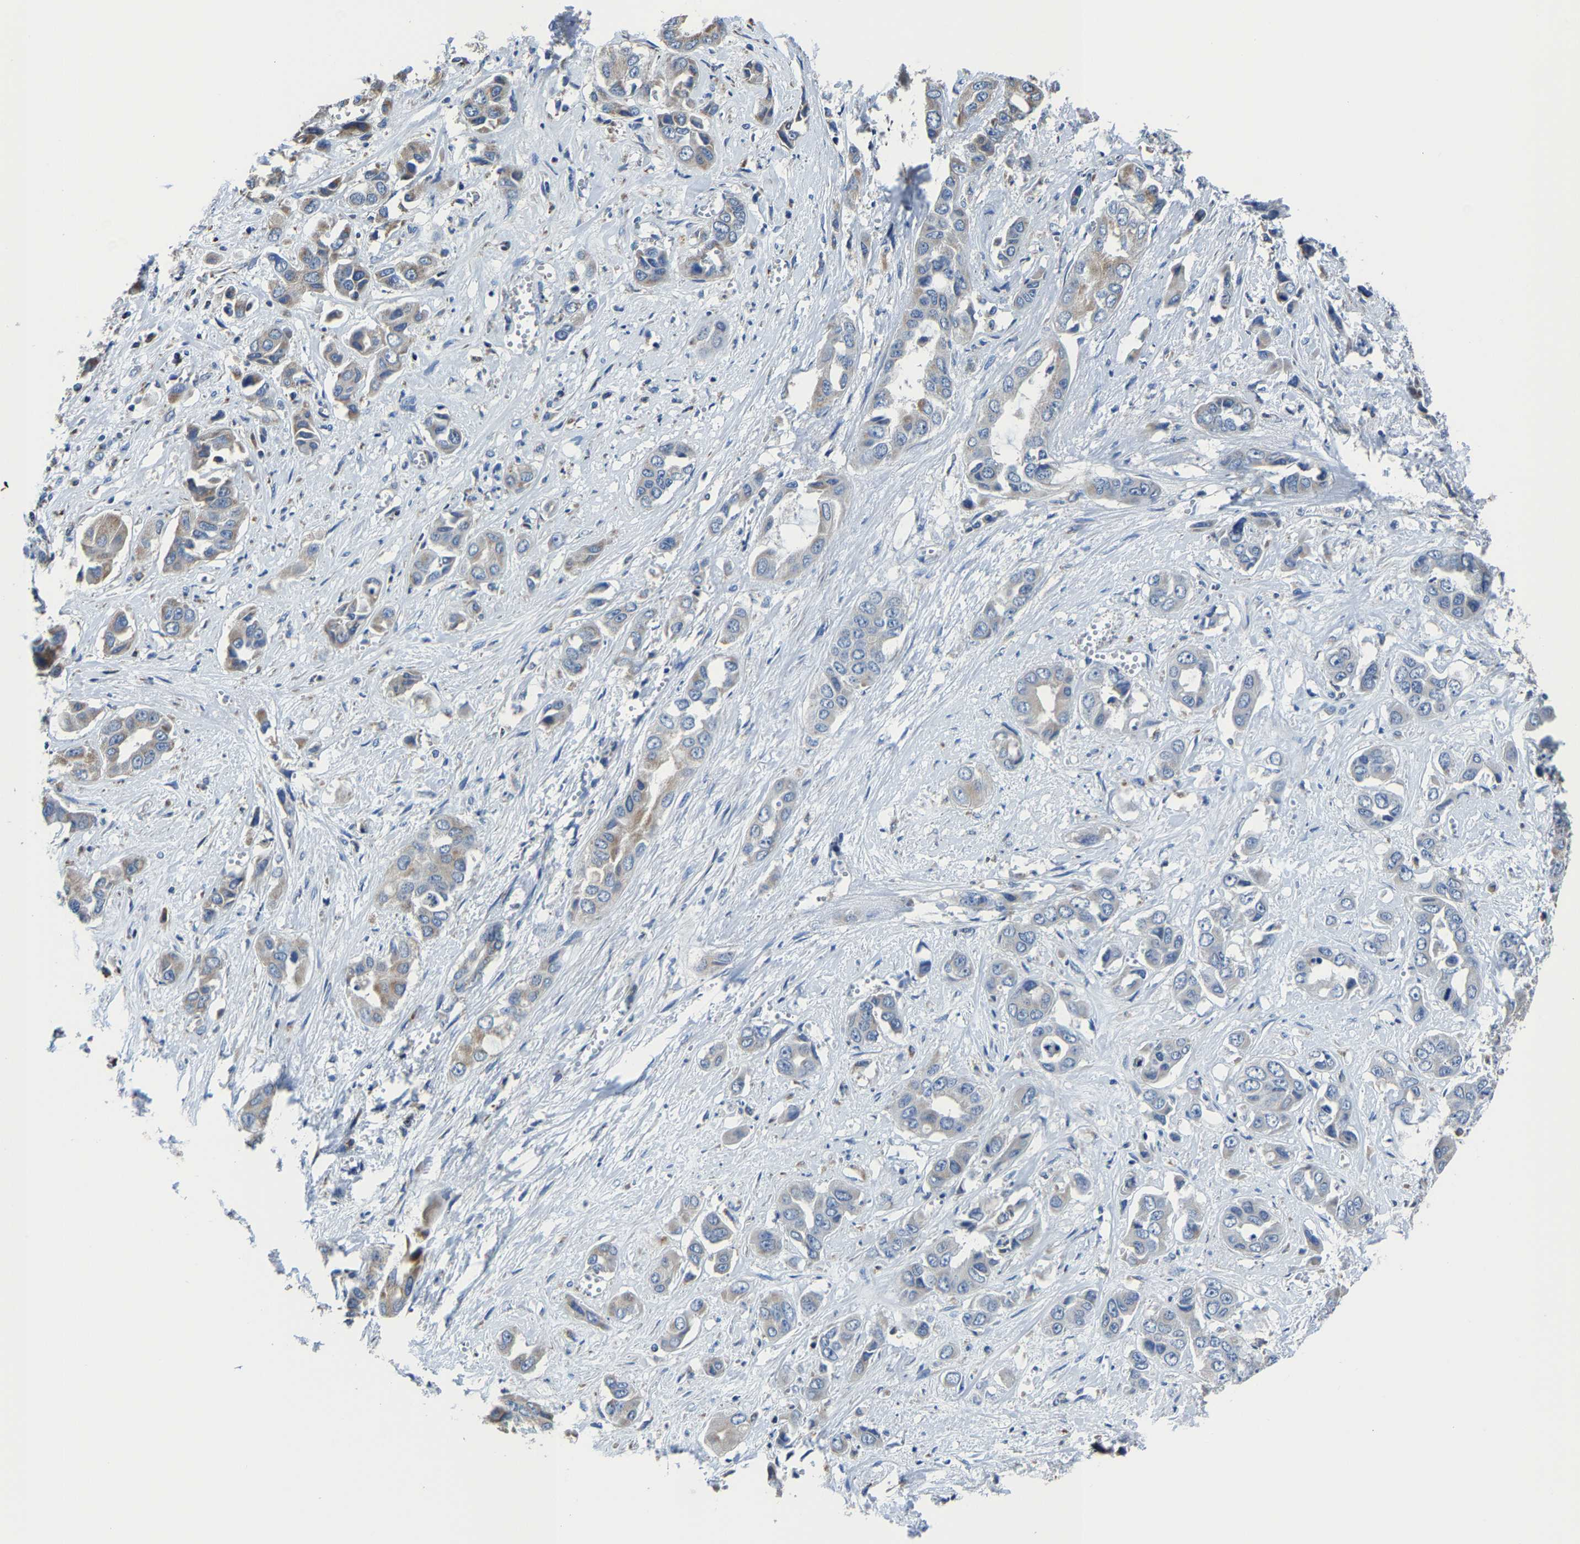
{"staining": {"intensity": "moderate", "quantity": "25%-75%", "location": "cytoplasmic/membranous"}, "tissue": "liver cancer", "cell_type": "Tumor cells", "image_type": "cancer", "snomed": [{"axis": "morphology", "description": "Cholangiocarcinoma"}, {"axis": "topography", "description": "Liver"}], "caption": "Approximately 25%-75% of tumor cells in liver cancer reveal moderate cytoplasmic/membranous protein positivity as visualized by brown immunohistochemical staining.", "gene": "AGK", "patient": {"sex": "female", "age": 52}}